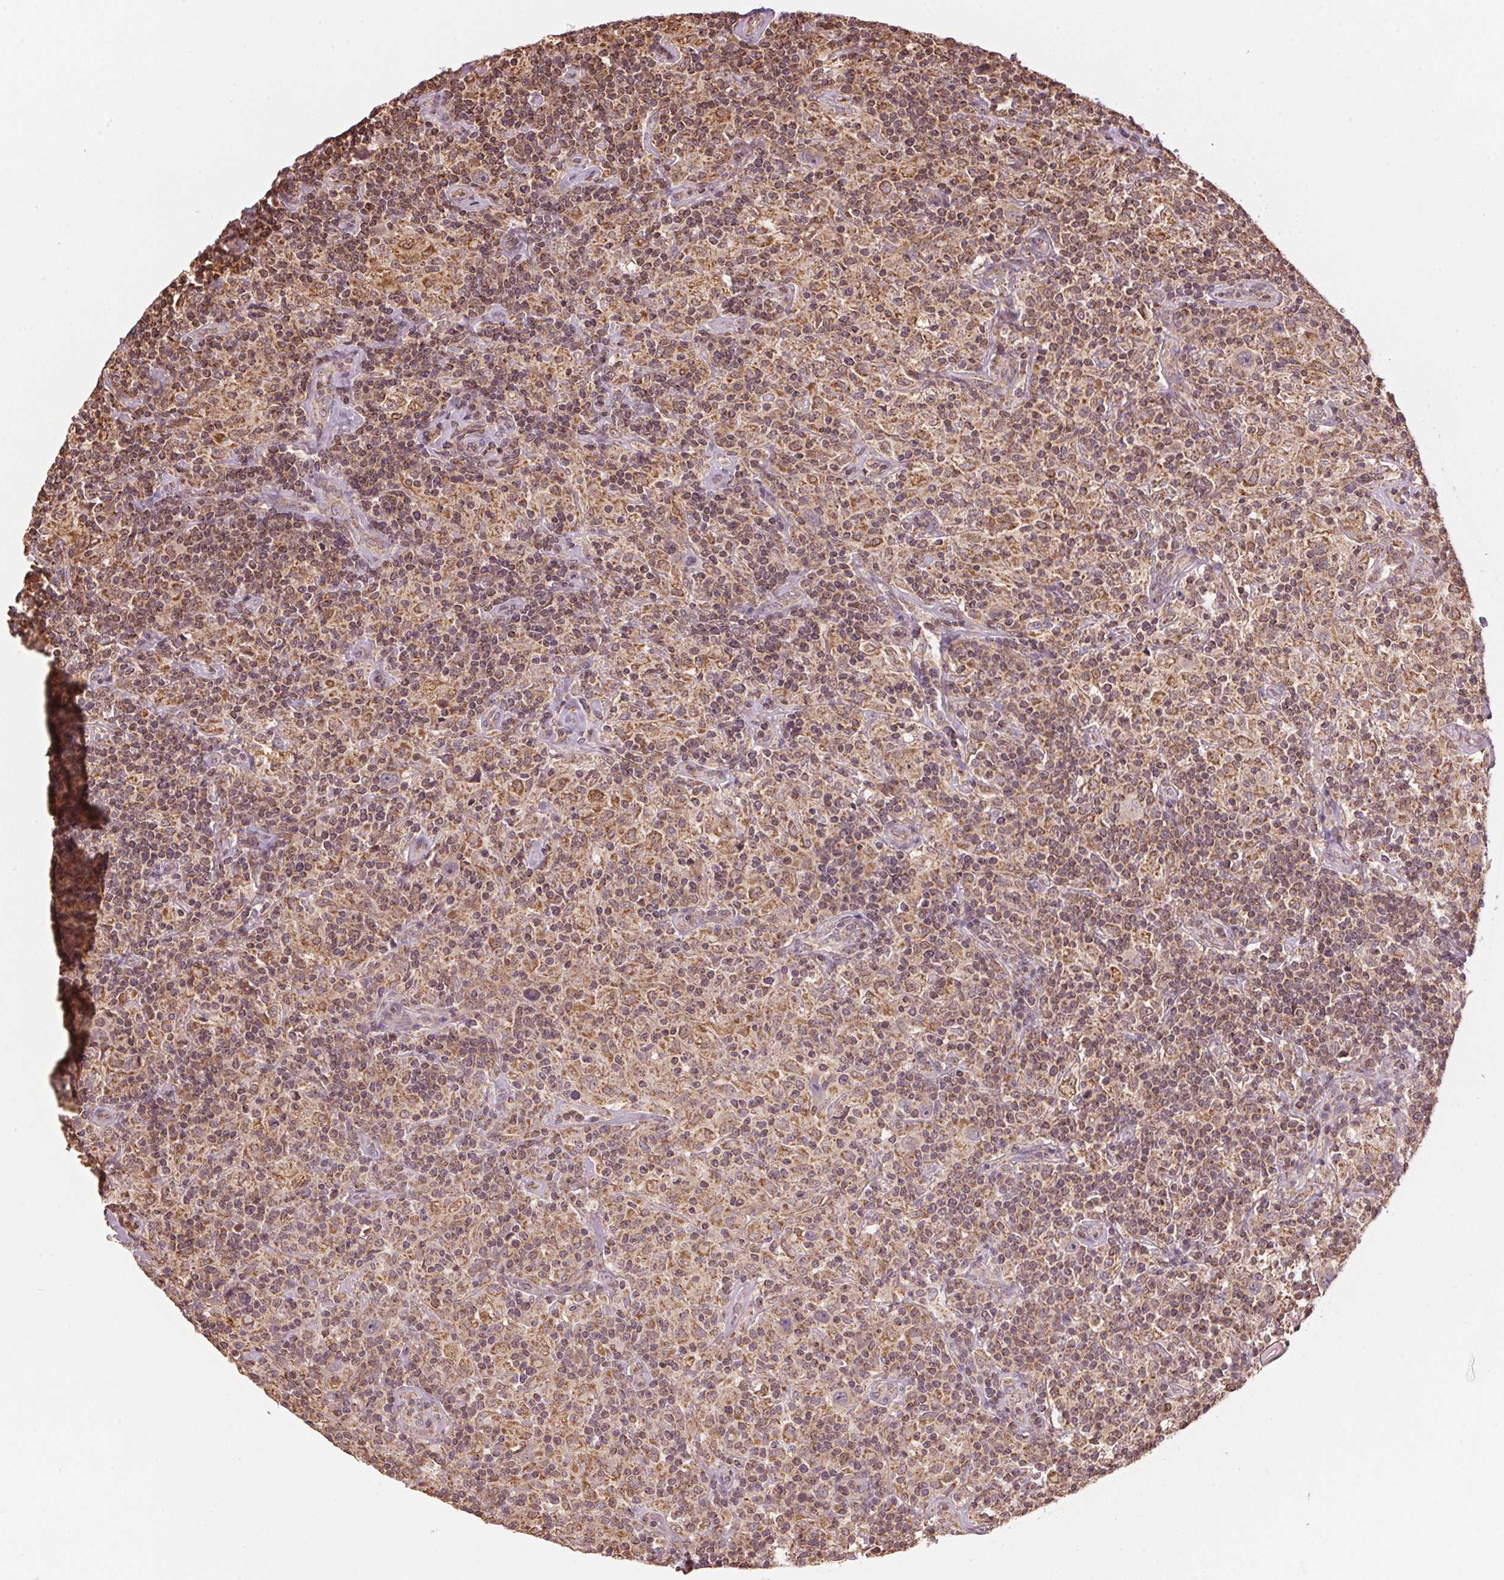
{"staining": {"intensity": "weak", "quantity": "25%-75%", "location": "cytoplasmic/membranous"}, "tissue": "lymphoma", "cell_type": "Tumor cells", "image_type": "cancer", "snomed": [{"axis": "morphology", "description": "Hodgkin's disease, NOS"}, {"axis": "topography", "description": "Lymph node"}], "caption": "IHC (DAB (3,3'-diaminobenzidine)) staining of human lymphoma shows weak cytoplasmic/membranous protein positivity in about 25%-75% of tumor cells.", "gene": "ARHGAP6", "patient": {"sex": "male", "age": 70}}